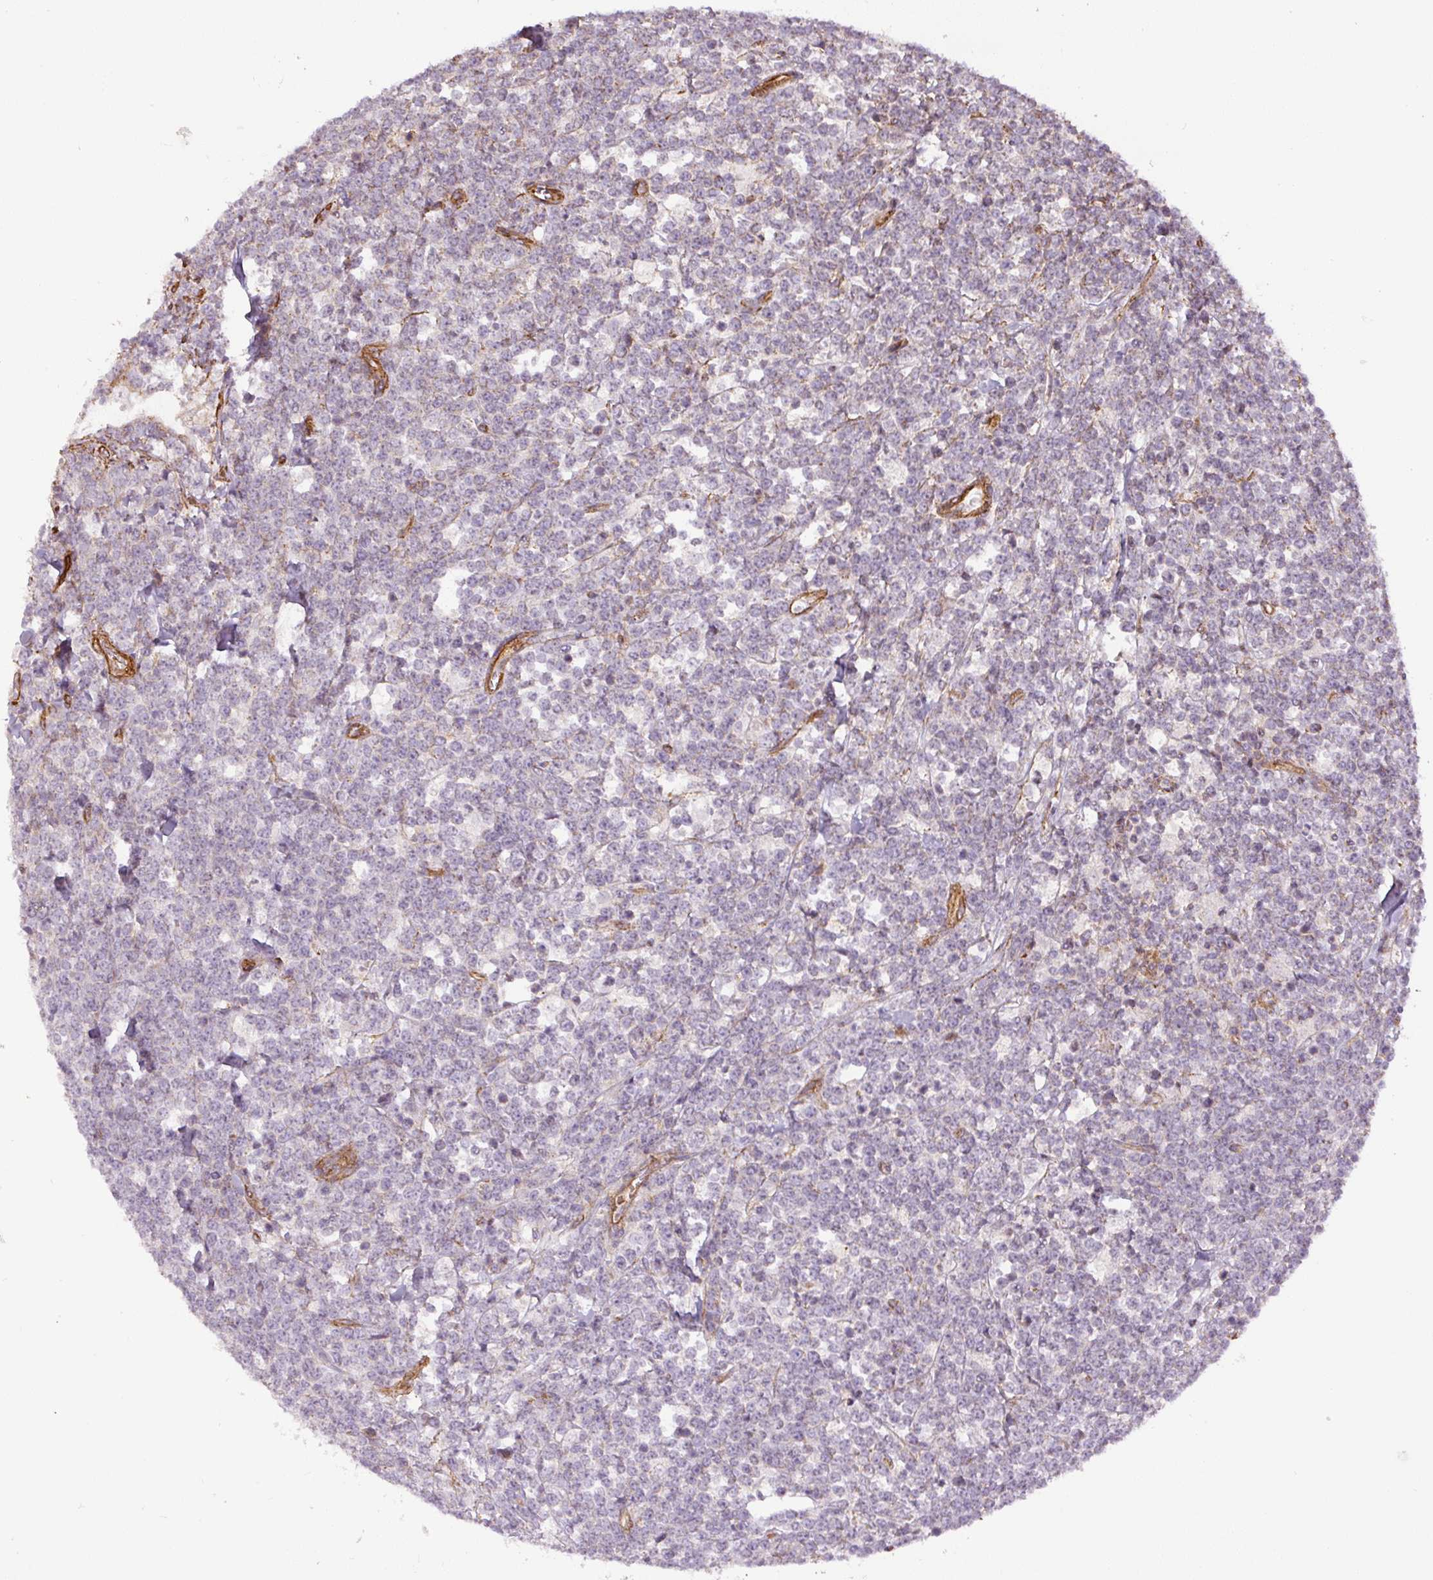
{"staining": {"intensity": "weak", "quantity": "<25%", "location": "cytoplasmic/membranous"}, "tissue": "lymphoma", "cell_type": "Tumor cells", "image_type": "cancer", "snomed": [{"axis": "morphology", "description": "Malignant lymphoma, non-Hodgkin's type, High grade"}, {"axis": "topography", "description": "Small intestine"}, {"axis": "topography", "description": "Colon"}], "caption": "A high-resolution histopathology image shows IHC staining of lymphoma, which demonstrates no significant expression in tumor cells.", "gene": "MYL12A", "patient": {"sex": "male", "age": 8}}